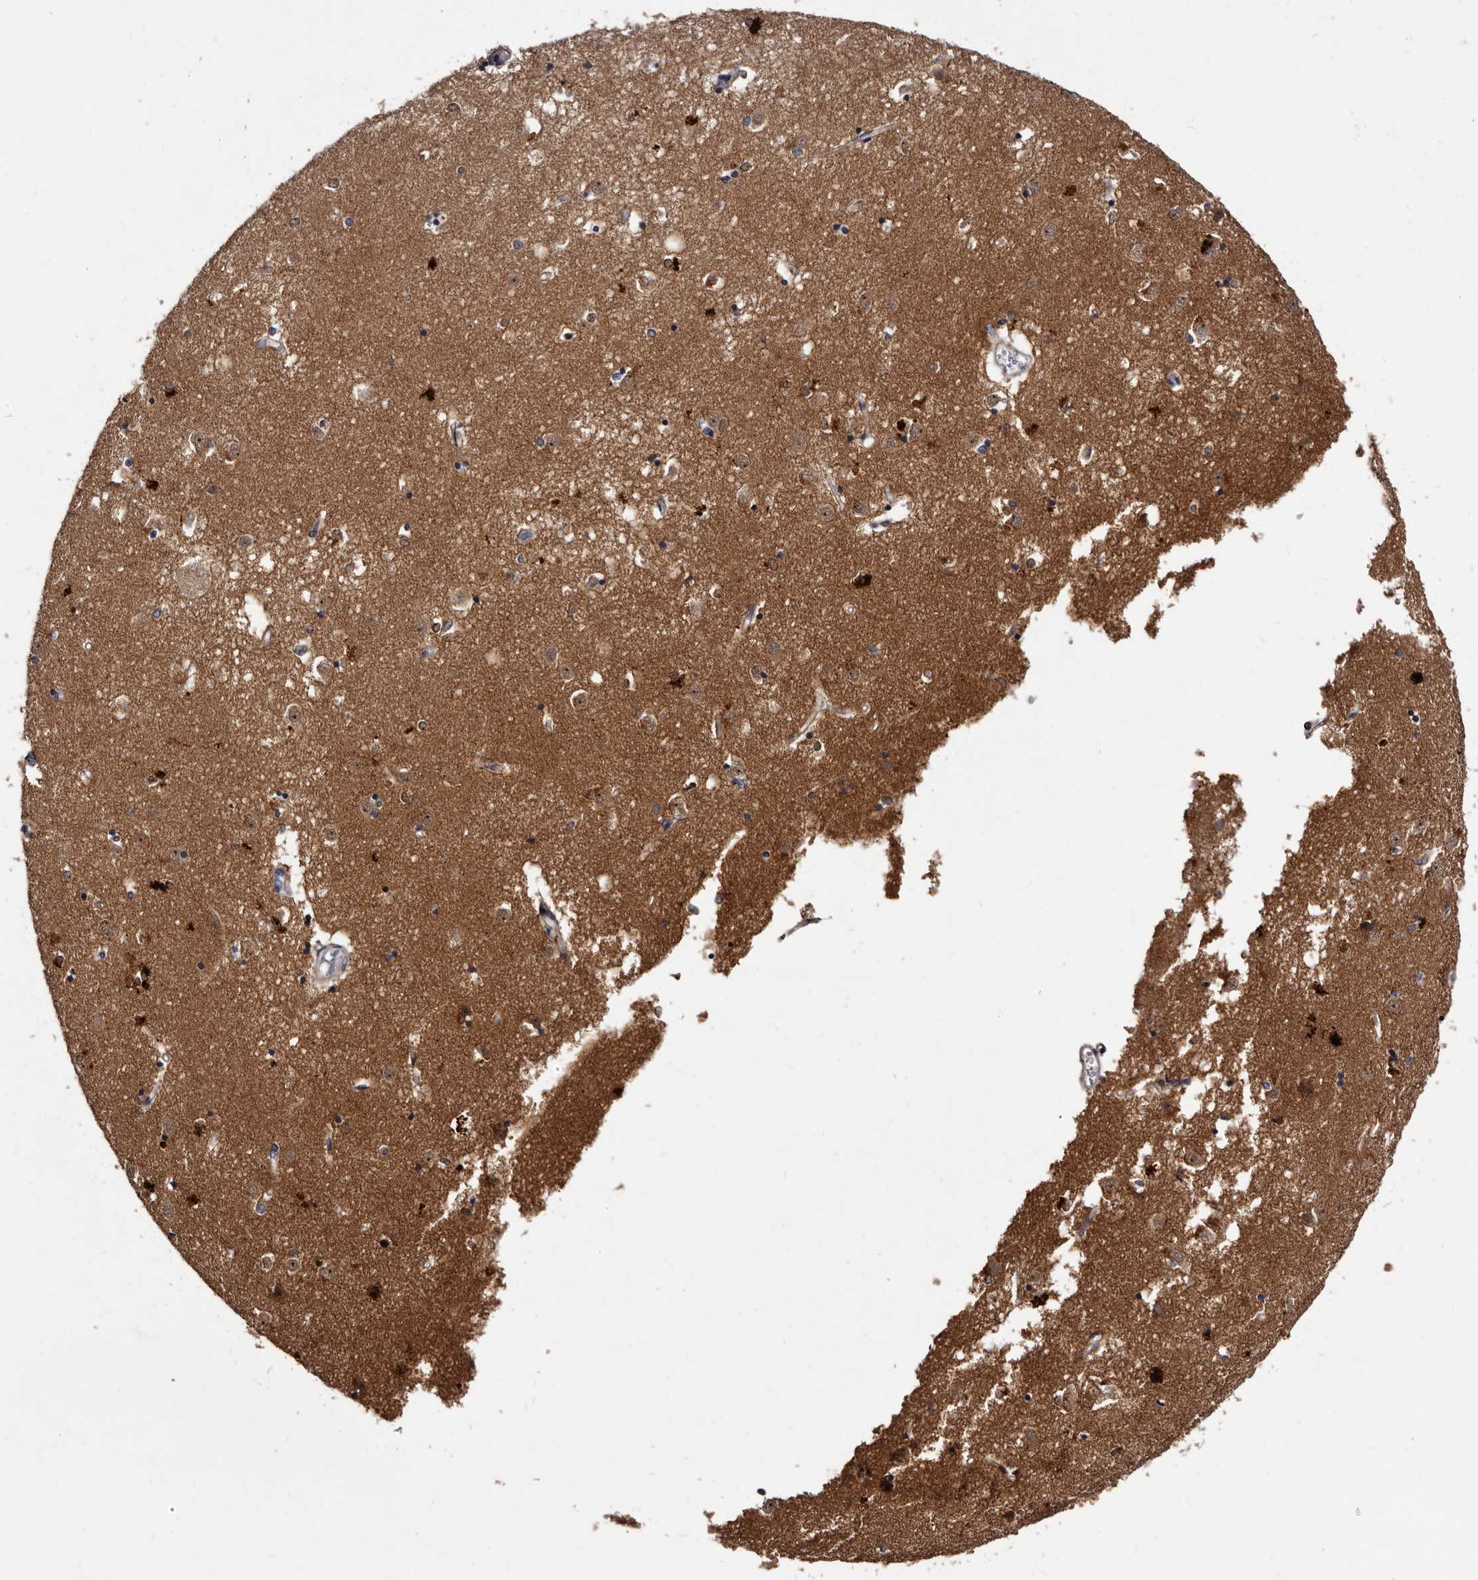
{"staining": {"intensity": "weak", "quantity": "<25%", "location": "cytoplasmic/membranous"}, "tissue": "caudate", "cell_type": "Glial cells", "image_type": "normal", "snomed": [{"axis": "morphology", "description": "Normal tissue, NOS"}, {"axis": "topography", "description": "Lateral ventricle wall"}], "caption": "Immunohistochemical staining of benign human caudate demonstrates no significant staining in glial cells.", "gene": "LANCL2", "patient": {"sex": "male", "age": 45}}